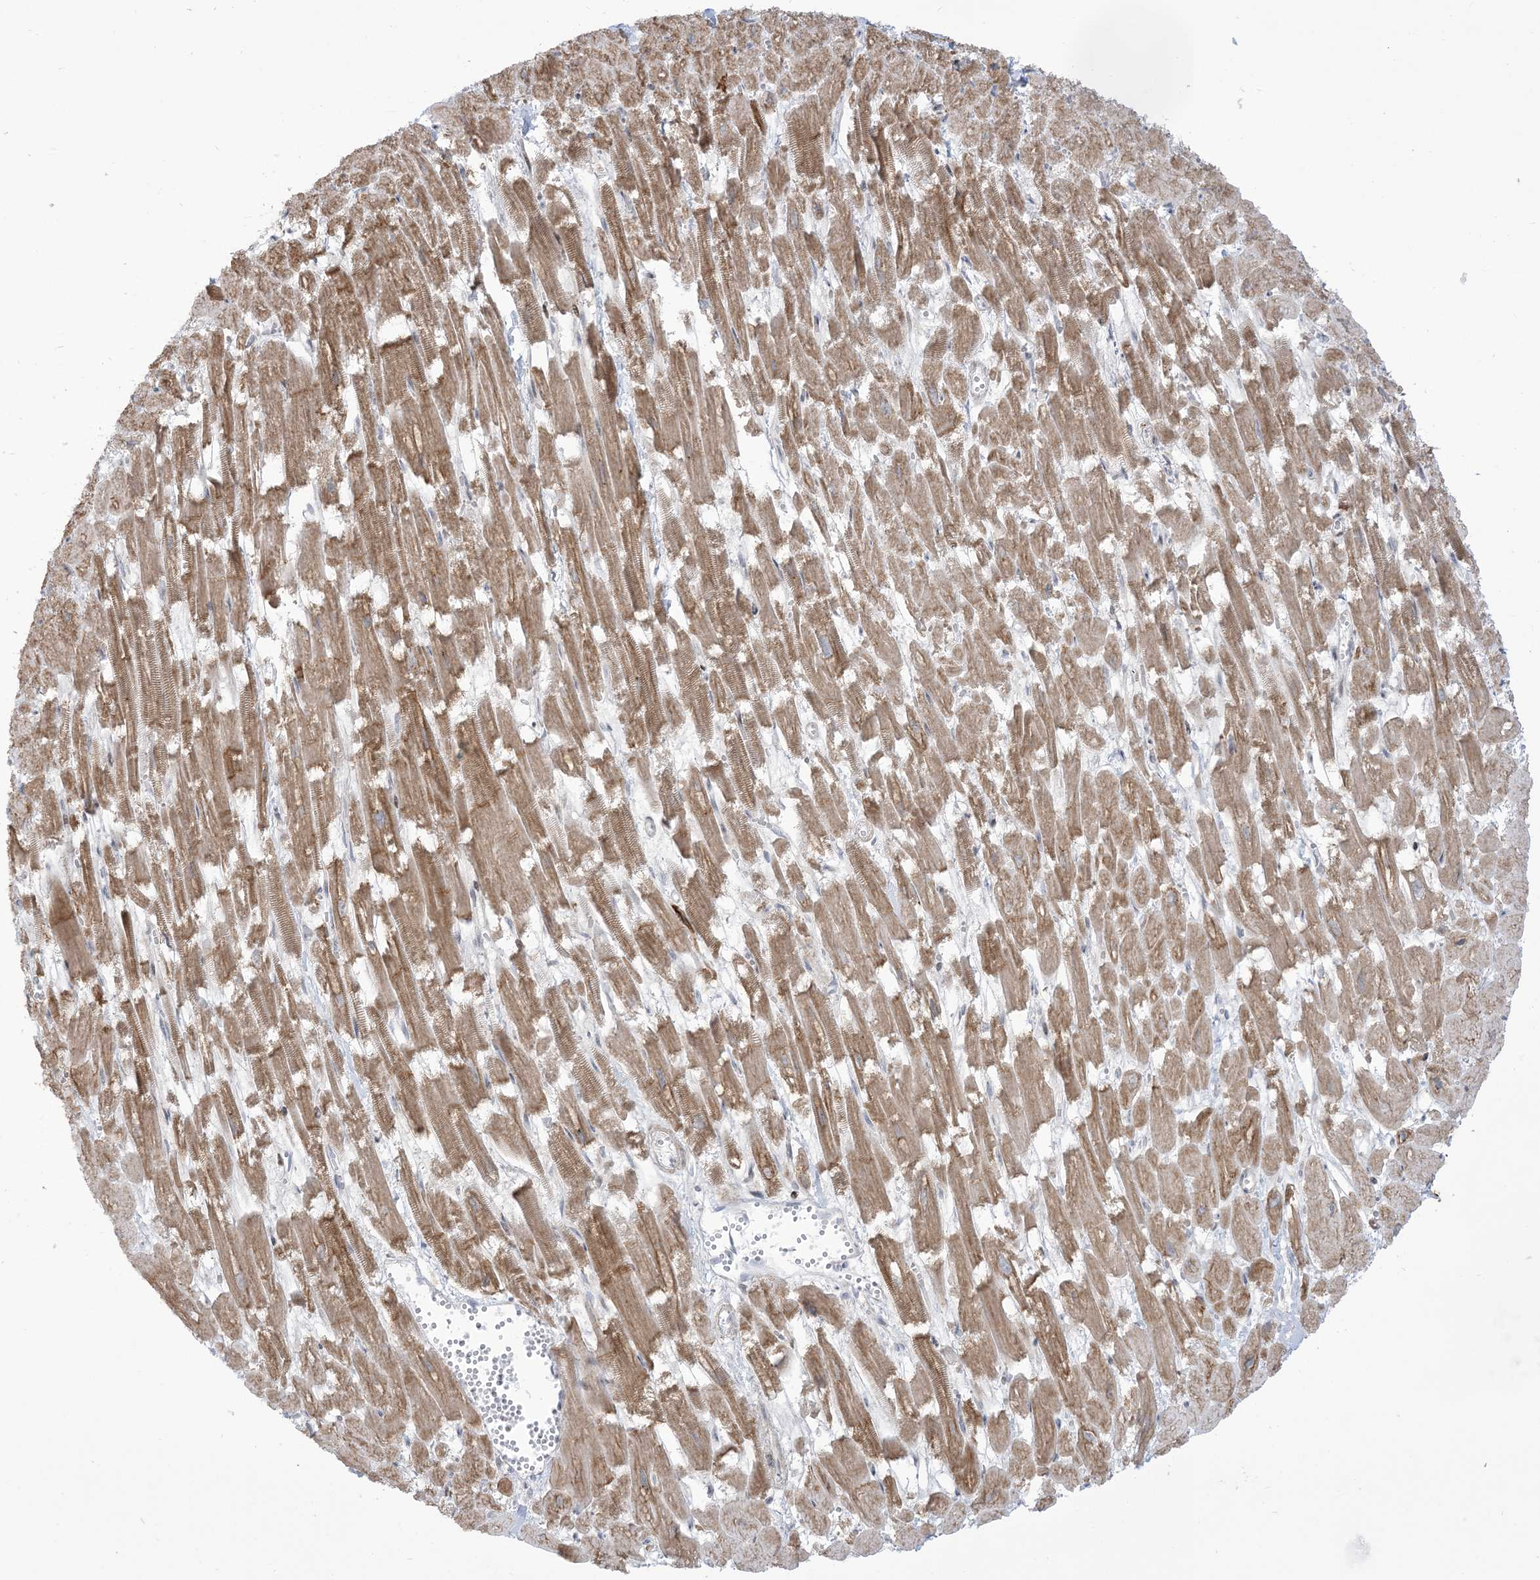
{"staining": {"intensity": "moderate", "quantity": ">75%", "location": "cytoplasmic/membranous"}, "tissue": "heart muscle", "cell_type": "Cardiomyocytes", "image_type": "normal", "snomed": [{"axis": "morphology", "description": "Normal tissue, NOS"}, {"axis": "topography", "description": "Heart"}], "caption": "Immunohistochemical staining of benign heart muscle demonstrates moderate cytoplasmic/membranous protein expression in approximately >75% of cardiomyocytes. Nuclei are stained in blue.", "gene": "AFTPH", "patient": {"sex": "male", "age": 54}}